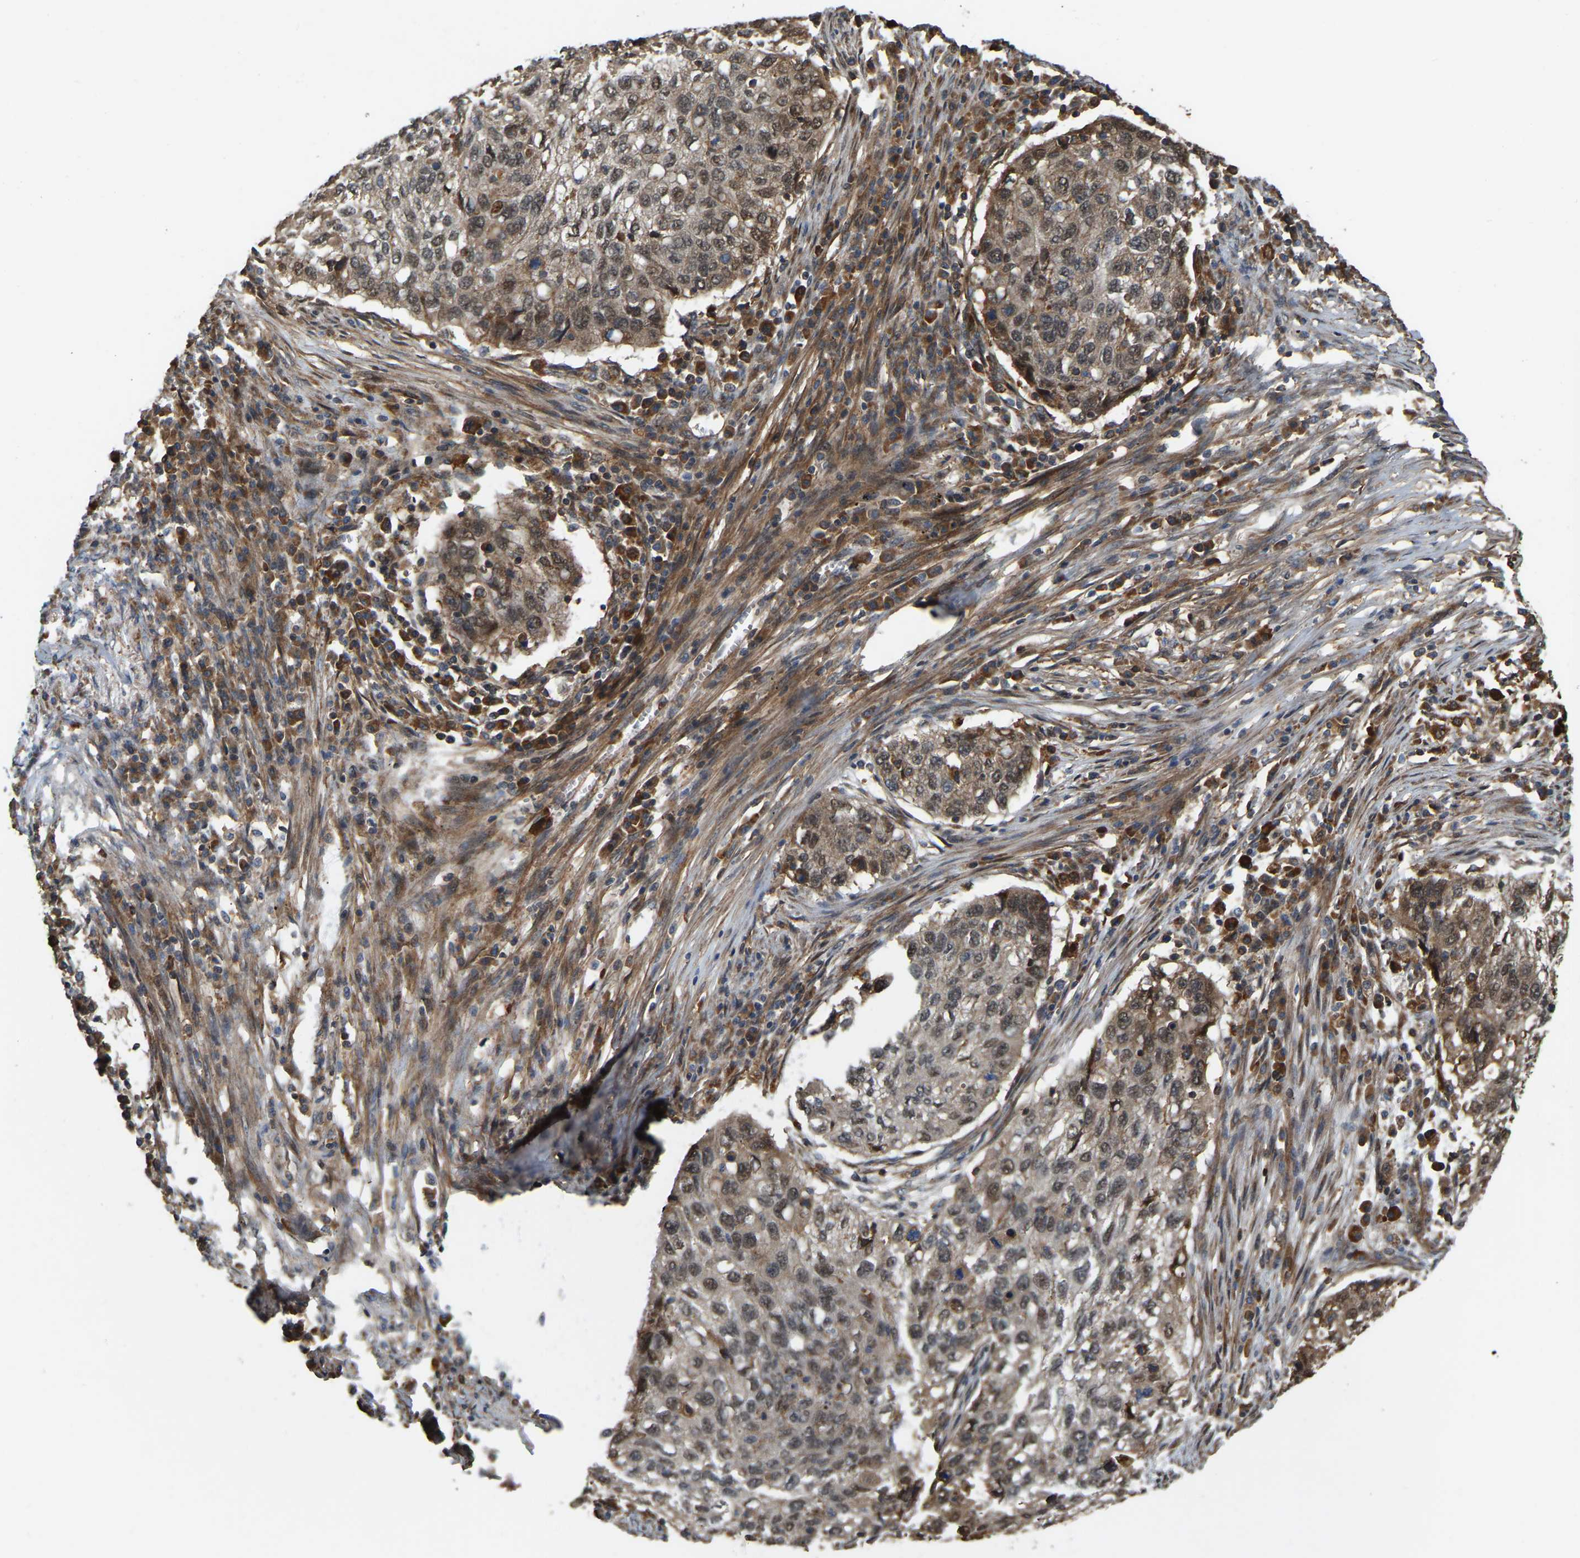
{"staining": {"intensity": "moderate", "quantity": ">75%", "location": "cytoplasmic/membranous,nuclear"}, "tissue": "lung cancer", "cell_type": "Tumor cells", "image_type": "cancer", "snomed": [{"axis": "morphology", "description": "Squamous cell carcinoma, NOS"}, {"axis": "topography", "description": "Lung"}], "caption": "Immunohistochemistry (IHC) of lung cancer exhibits medium levels of moderate cytoplasmic/membranous and nuclear staining in about >75% of tumor cells.", "gene": "SAMD9L", "patient": {"sex": "female", "age": 63}}